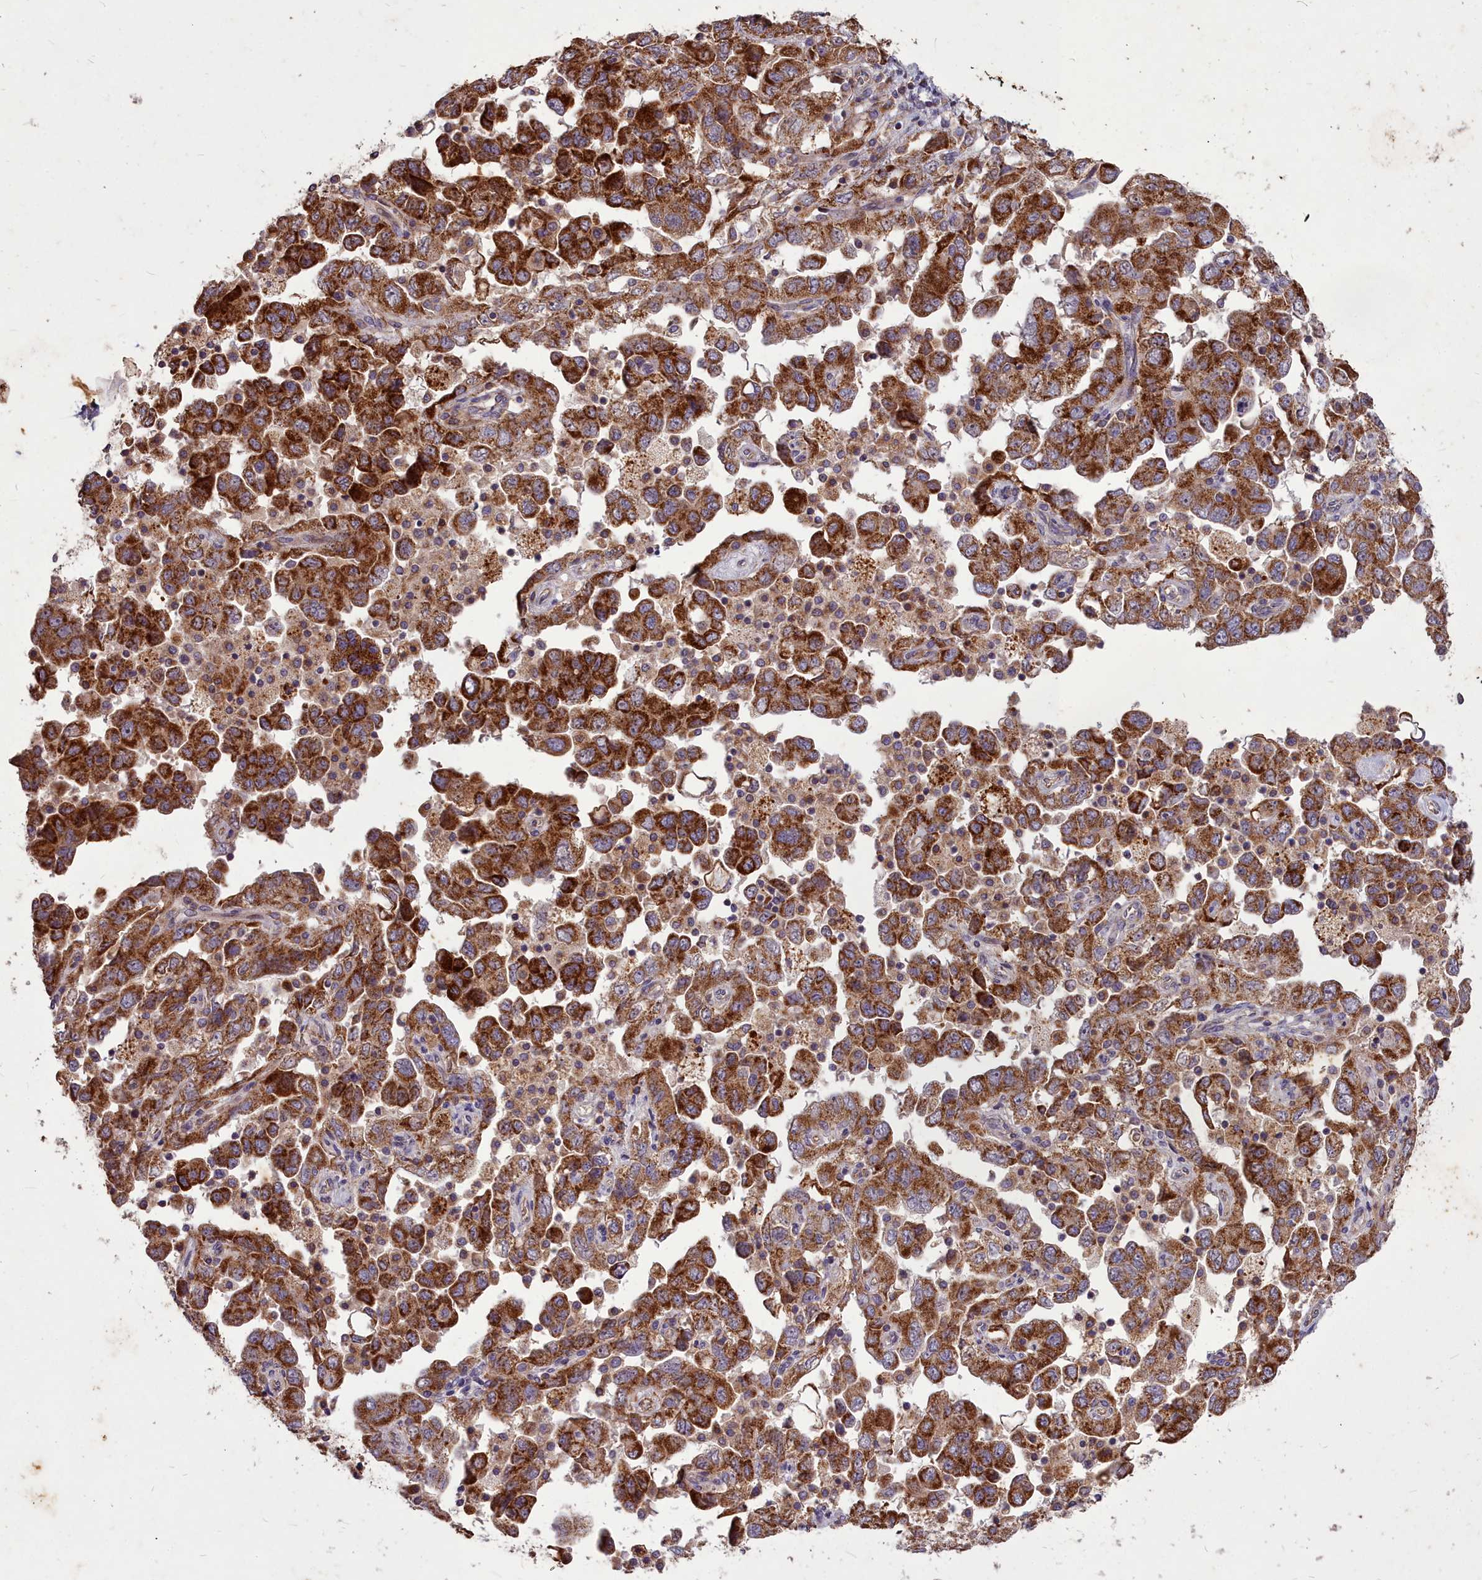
{"staining": {"intensity": "strong", "quantity": ">75%", "location": "cytoplasmic/membranous"}, "tissue": "ovarian cancer", "cell_type": "Tumor cells", "image_type": "cancer", "snomed": [{"axis": "morphology", "description": "Carcinoma, NOS"}, {"axis": "morphology", "description": "Cystadenocarcinoma, serous, NOS"}, {"axis": "topography", "description": "Ovary"}], "caption": "Tumor cells show strong cytoplasmic/membranous expression in about >75% of cells in ovarian cancer (carcinoma).", "gene": "COX11", "patient": {"sex": "female", "age": 69}}